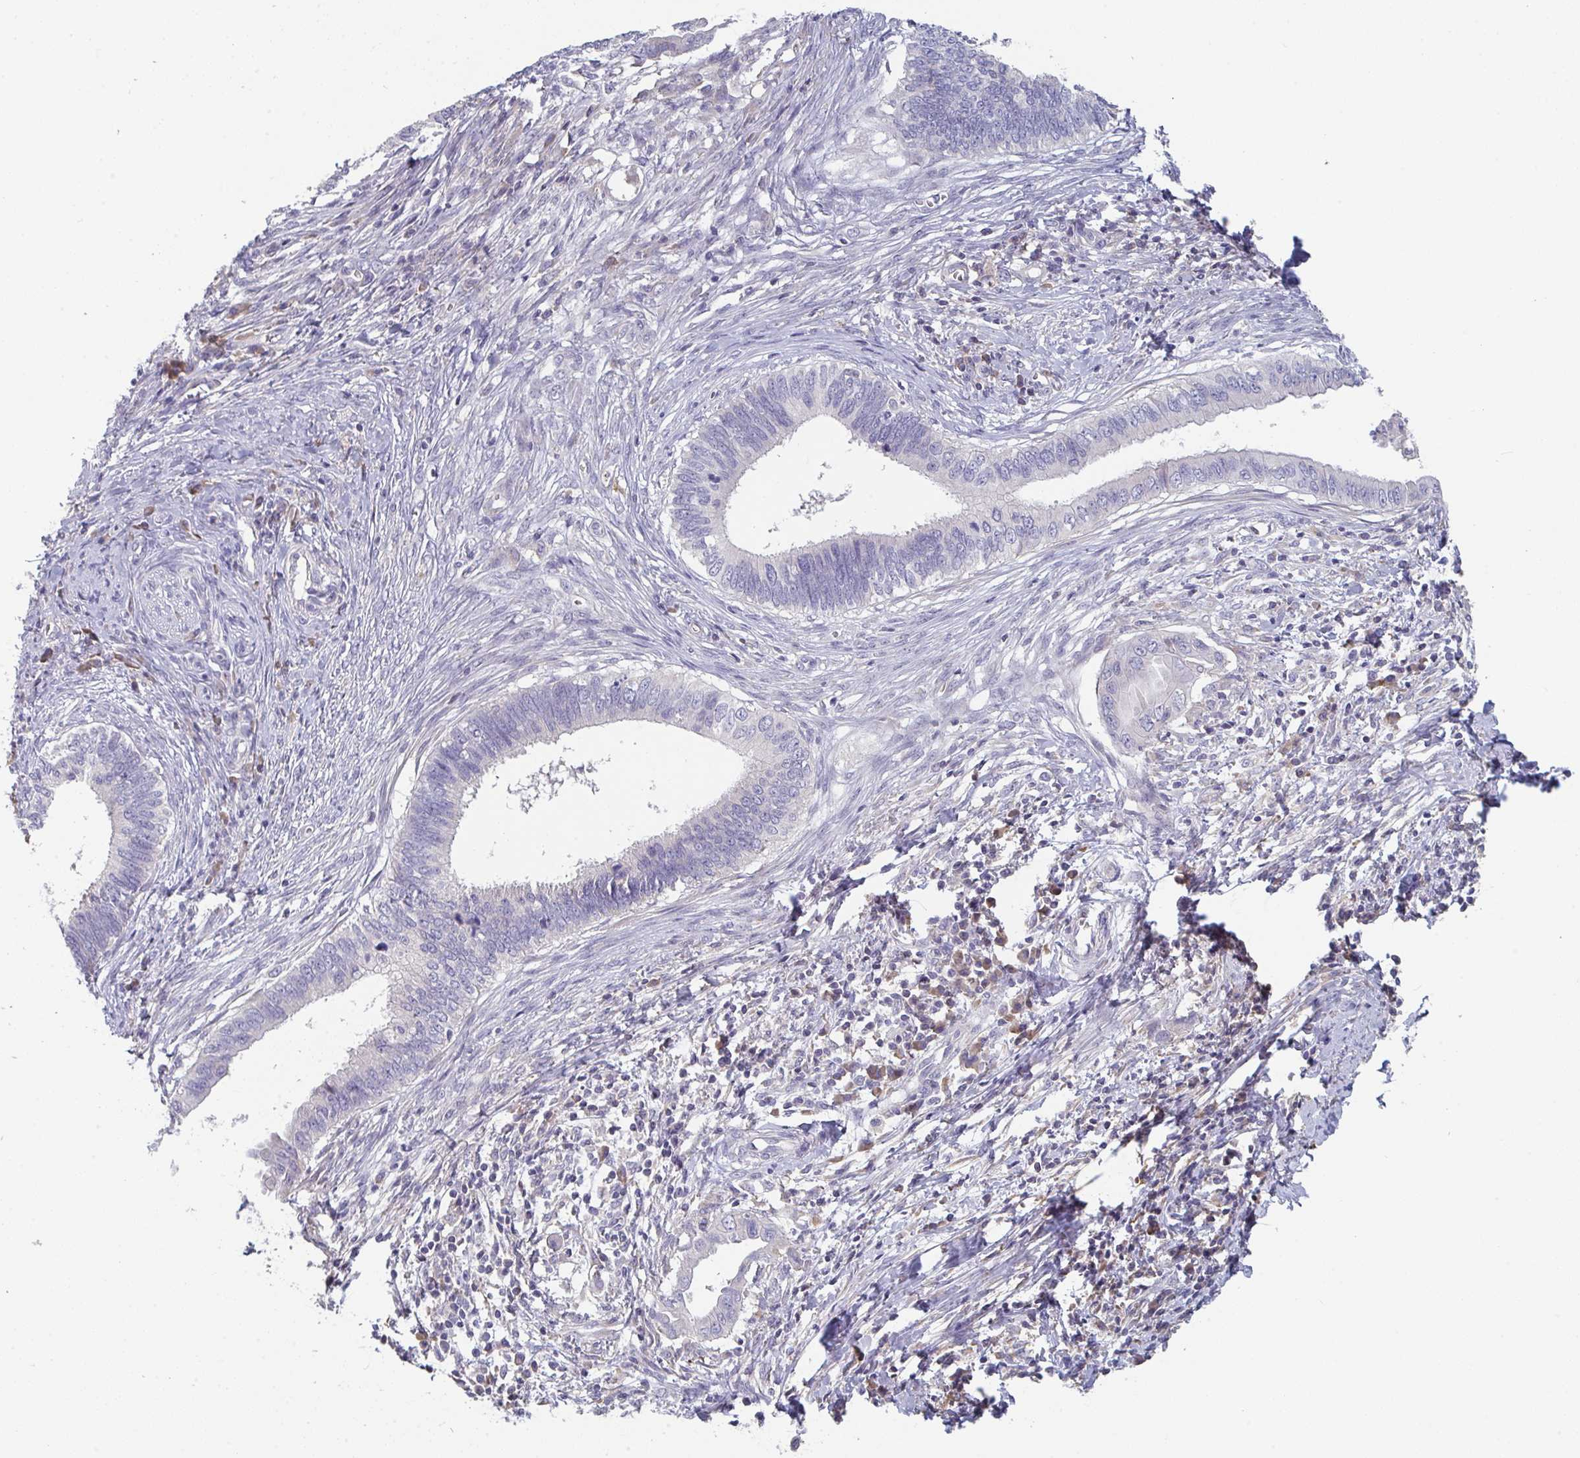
{"staining": {"intensity": "negative", "quantity": "none", "location": "none"}, "tissue": "cervical cancer", "cell_type": "Tumor cells", "image_type": "cancer", "snomed": [{"axis": "morphology", "description": "Adenocarcinoma, NOS"}, {"axis": "topography", "description": "Cervix"}], "caption": "Tumor cells are negative for protein expression in human cervical cancer.", "gene": "HGFAC", "patient": {"sex": "female", "age": 42}}